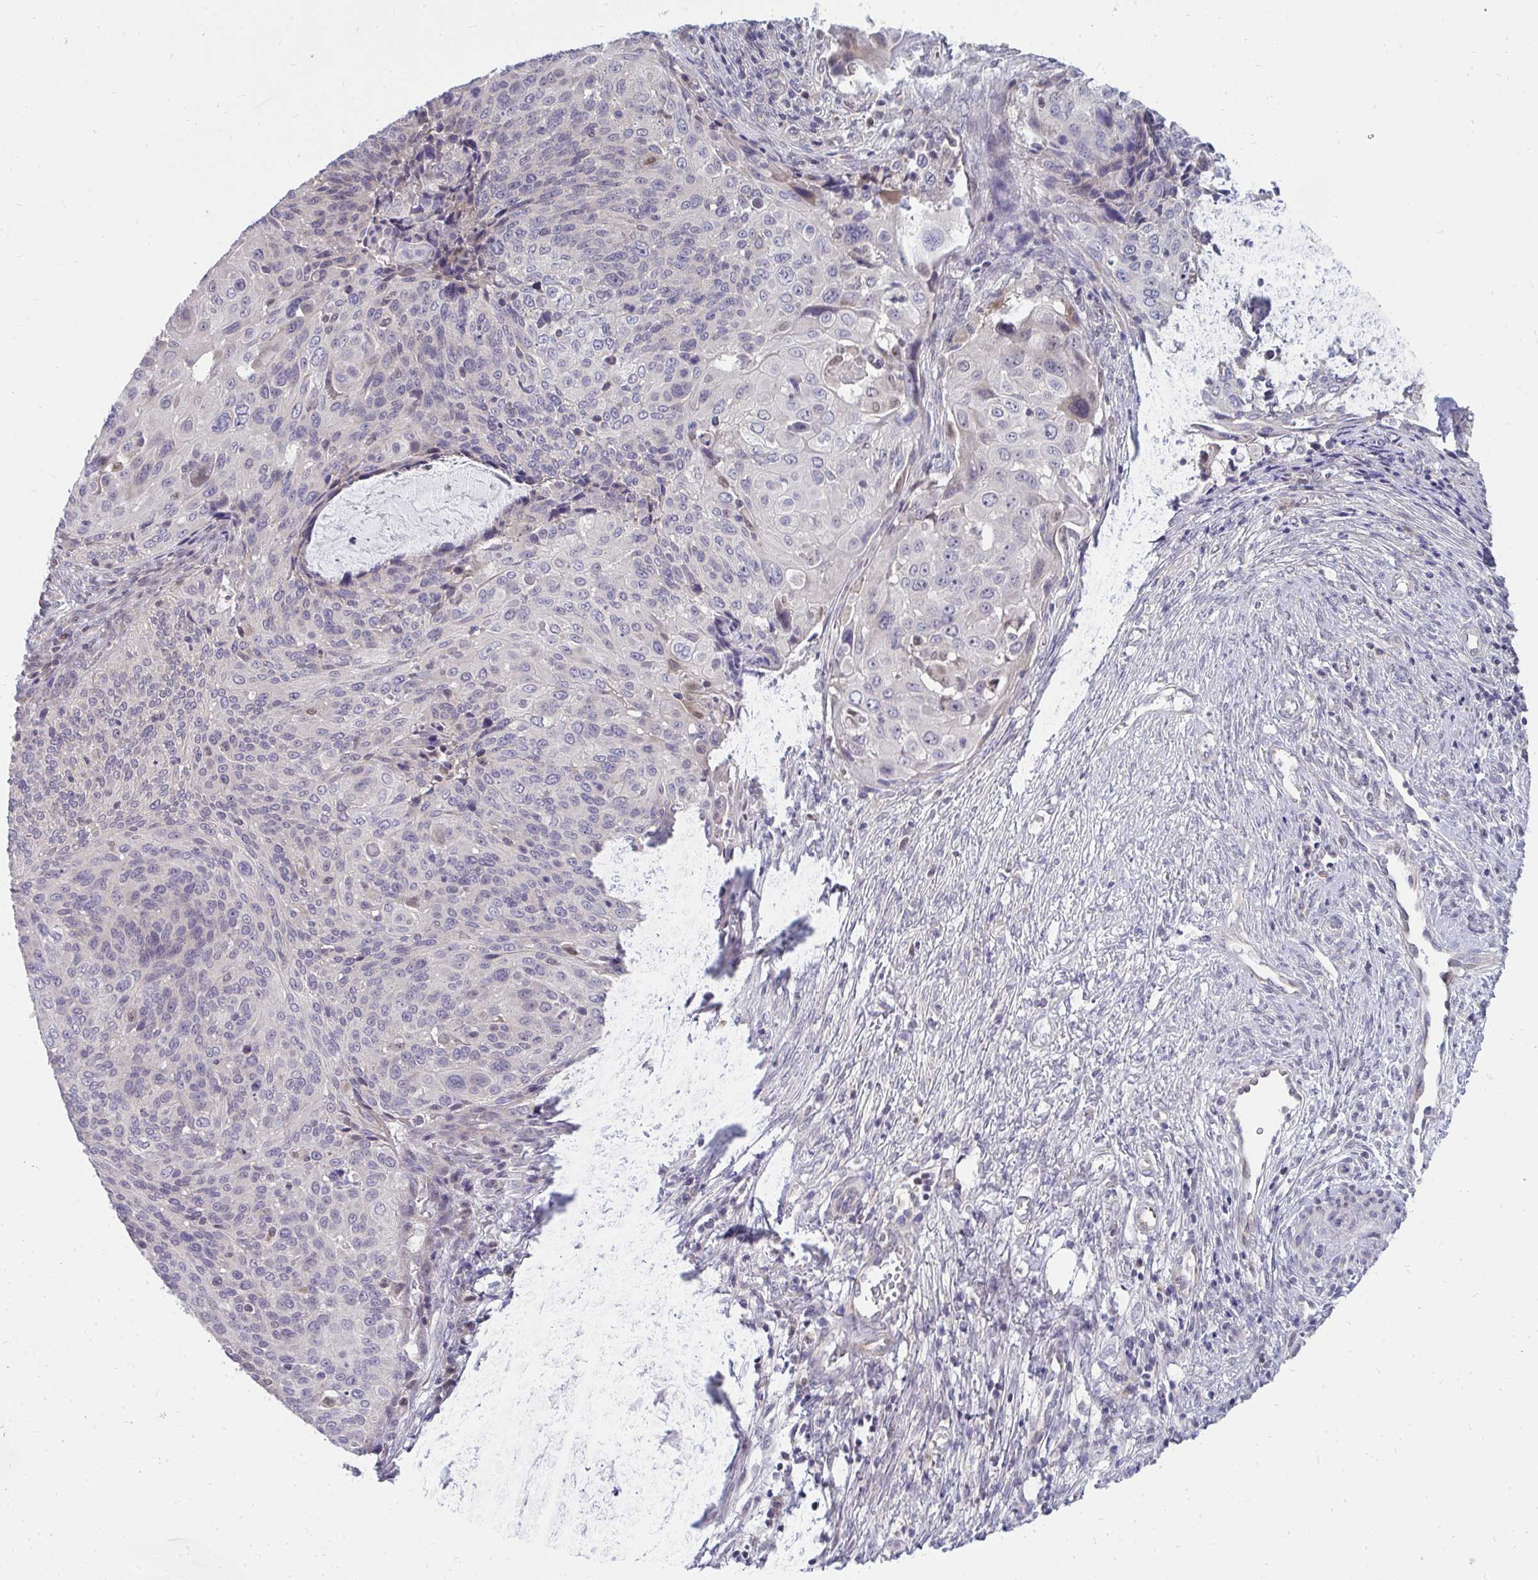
{"staining": {"intensity": "negative", "quantity": "none", "location": "none"}, "tissue": "cervical cancer", "cell_type": "Tumor cells", "image_type": "cancer", "snomed": [{"axis": "morphology", "description": "Squamous cell carcinoma, NOS"}, {"axis": "topography", "description": "Cervix"}], "caption": "High power microscopy micrograph of an immunohistochemistry (IHC) image of cervical cancer, revealing no significant staining in tumor cells.", "gene": "MROH8", "patient": {"sex": "female", "age": 49}}